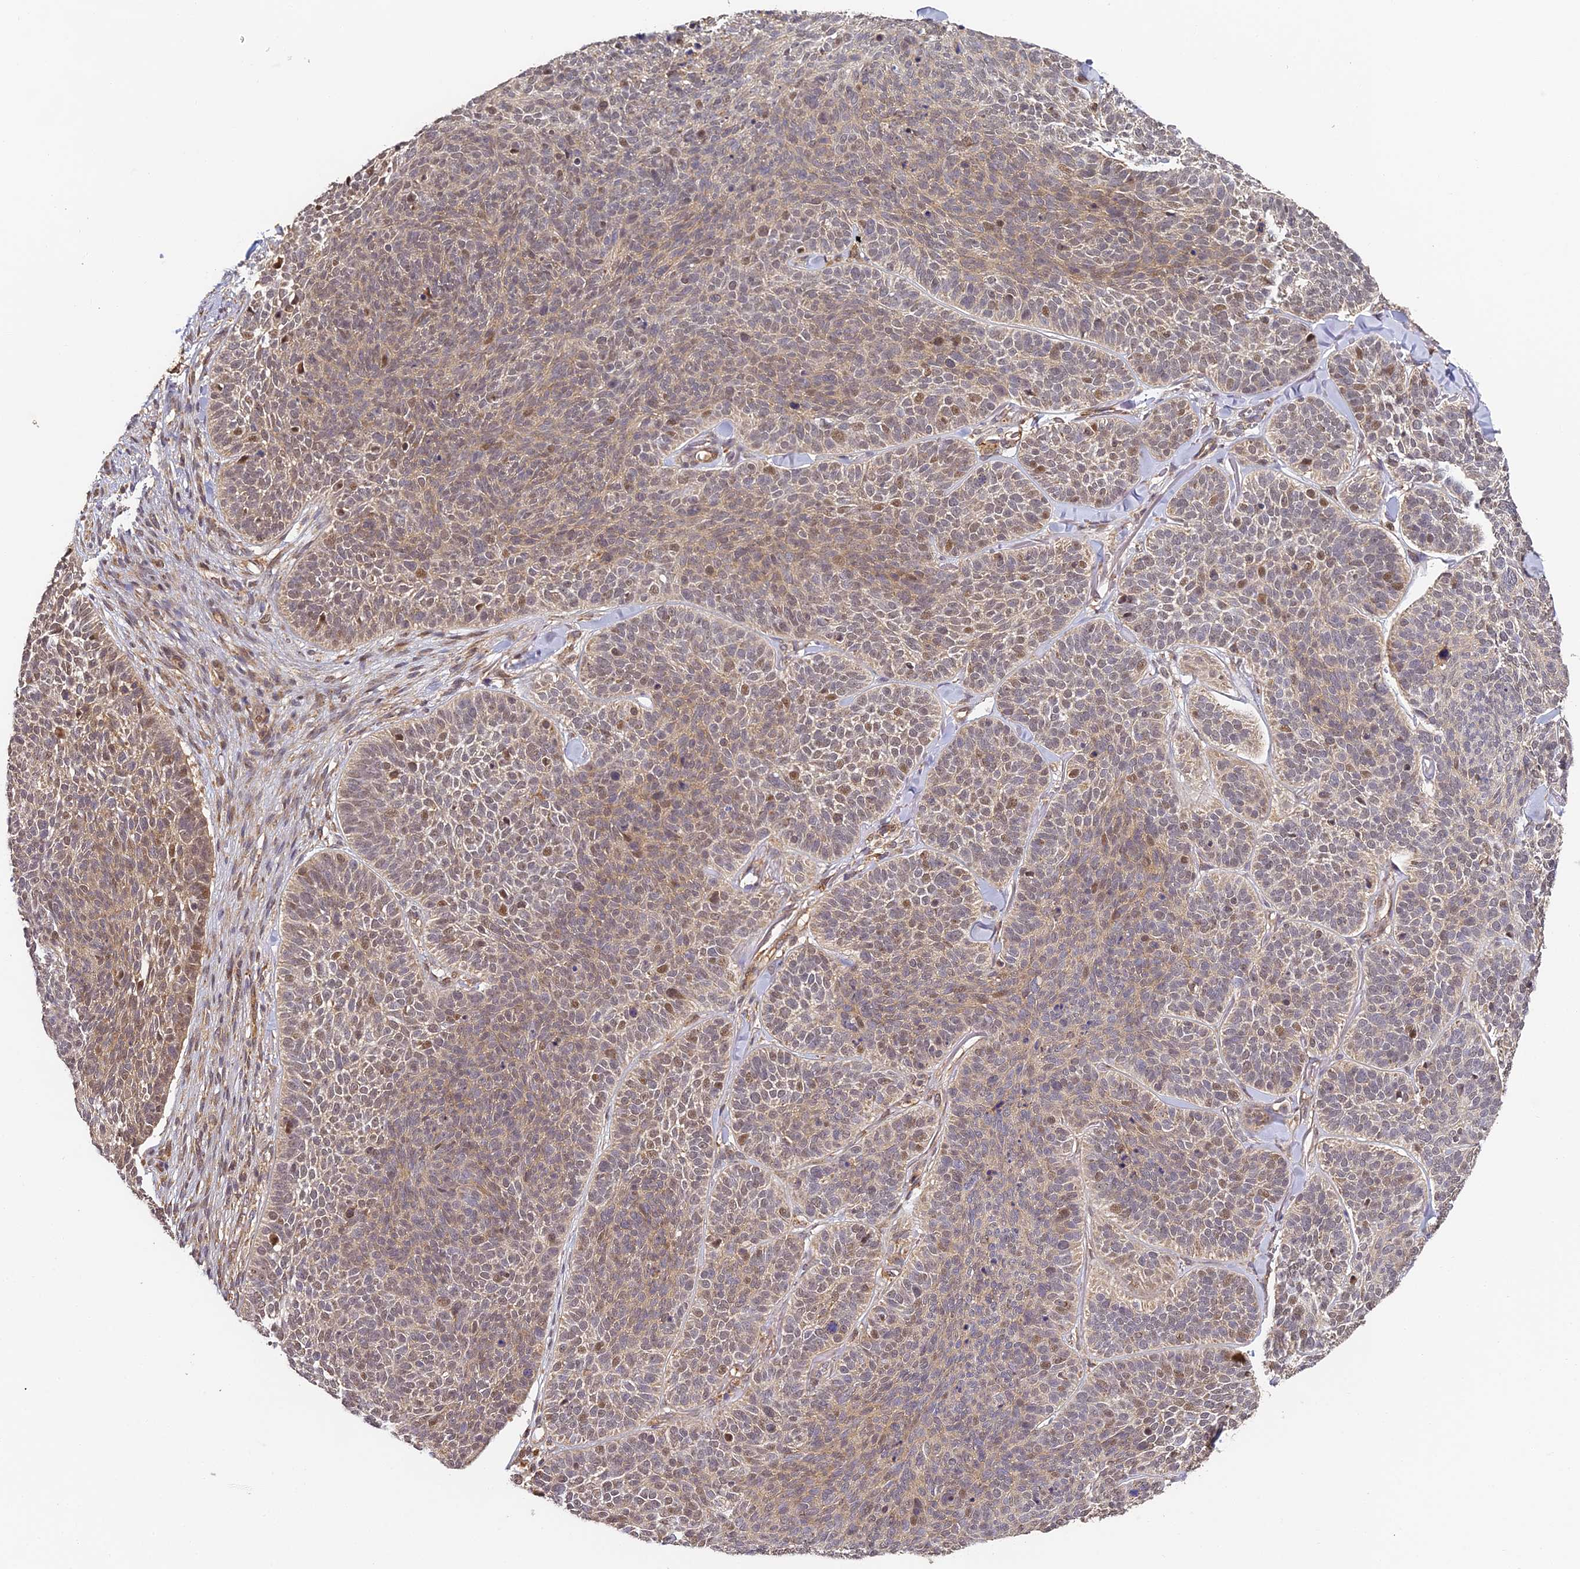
{"staining": {"intensity": "weak", "quantity": ">75%", "location": "cytoplasmic/membranous,nuclear"}, "tissue": "skin cancer", "cell_type": "Tumor cells", "image_type": "cancer", "snomed": [{"axis": "morphology", "description": "Basal cell carcinoma"}, {"axis": "topography", "description": "Skin"}], "caption": "Protein staining of skin cancer tissue reveals weak cytoplasmic/membranous and nuclear staining in about >75% of tumor cells.", "gene": "ZNF443", "patient": {"sex": "male", "age": 85}}